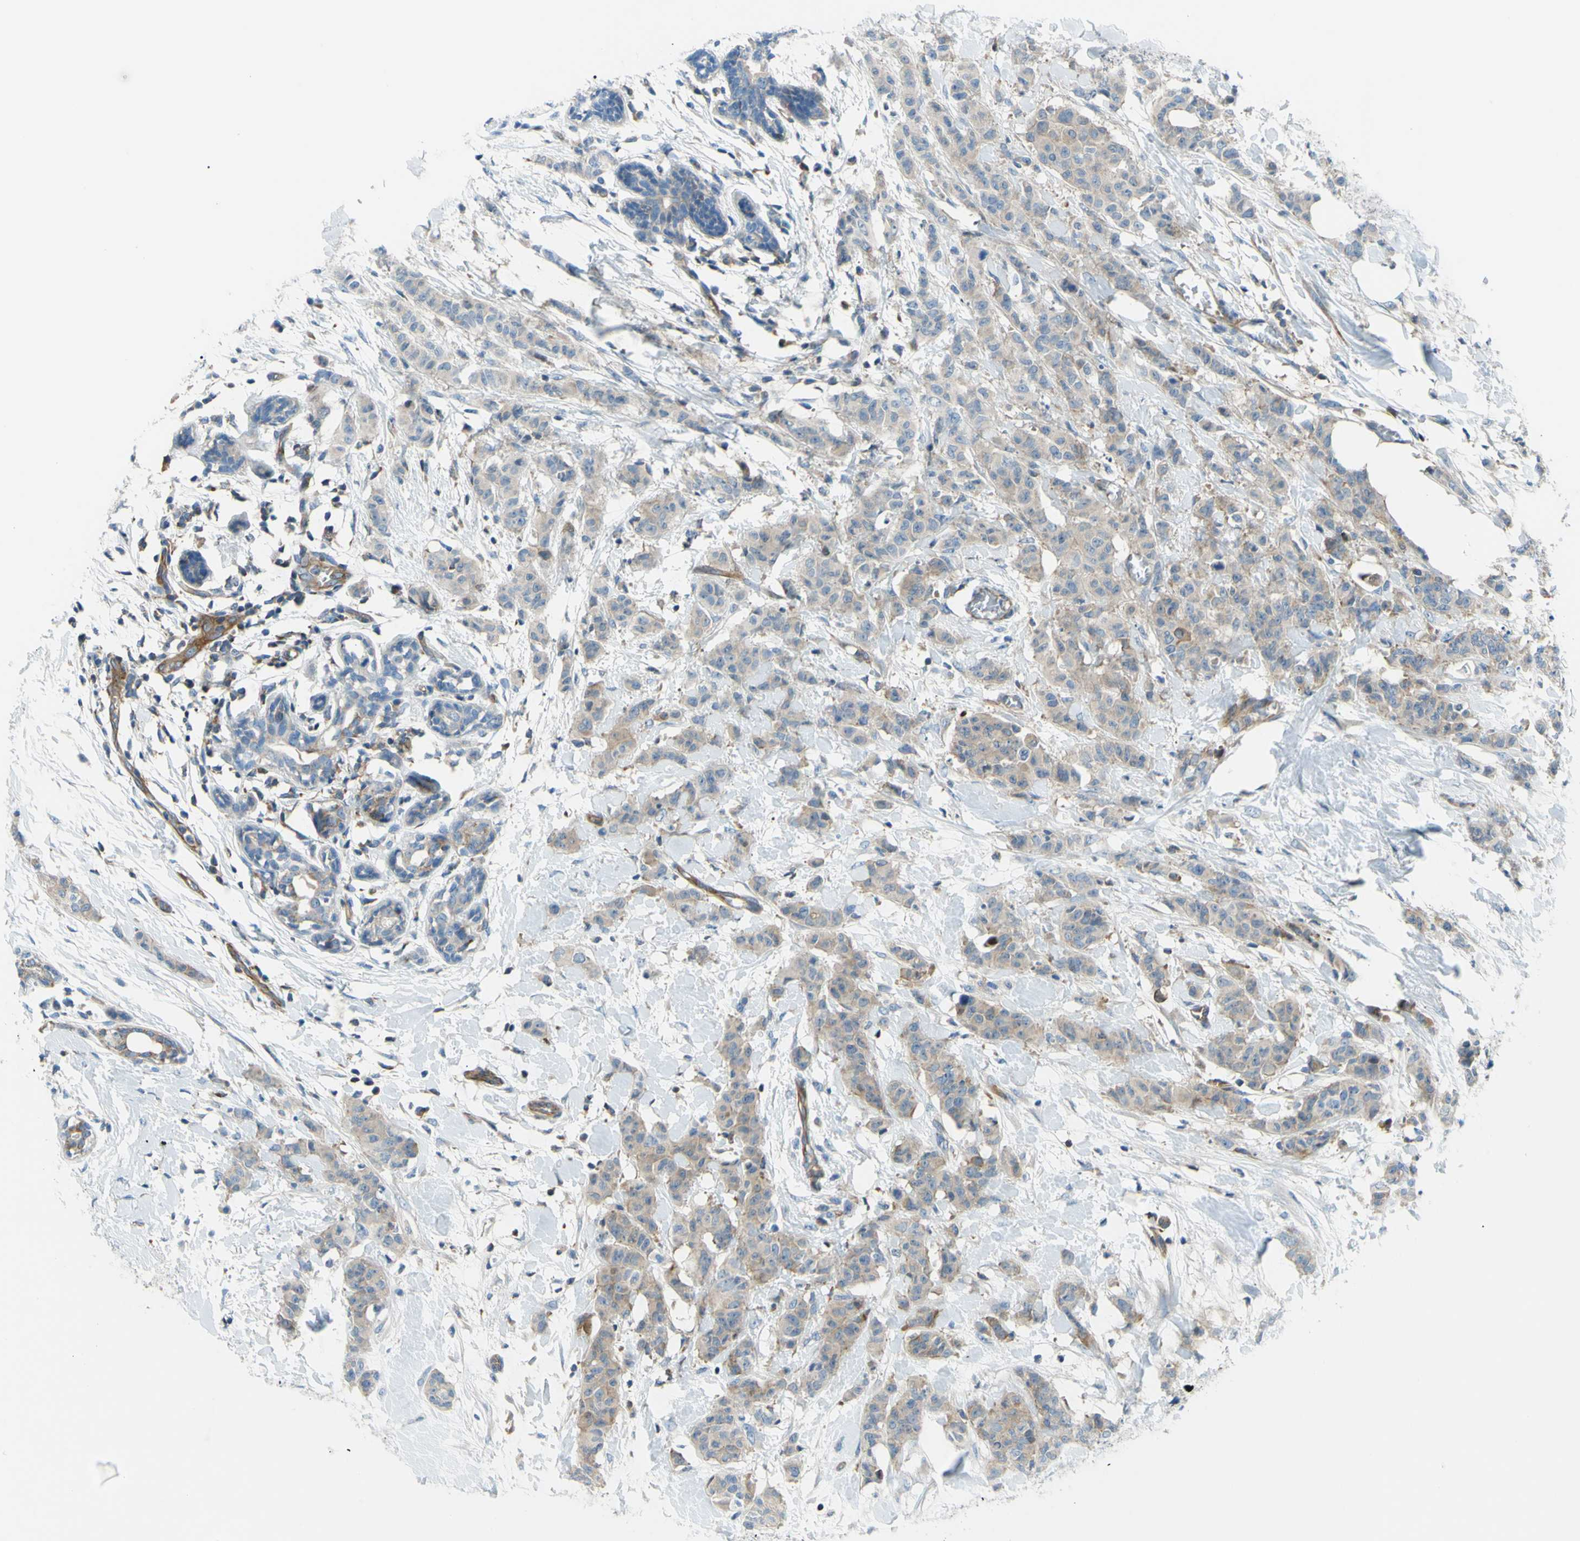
{"staining": {"intensity": "moderate", "quantity": ">75%", "location": "cytoplasmic/membranous"}, "tissue": "breast cancer", "cell_type": "Tumor cells", "image_type": "cancer", "snomed": [{"axis": "morphology", "description": "Normal tissue, NOS"}, {"axis": "morphology", "description": "Duct carcinoma"}, {"axis": "topography", "description": "Breast"}], "caption": "Infiltrating ductal carcinoma (breast) stained for a protein (brown) displays moderate cytoplasmic/membranous positive expression in approximately >75% of tumor cells.", "gene": "PAK2", "patient": {"sex": "female", "age": 40}}